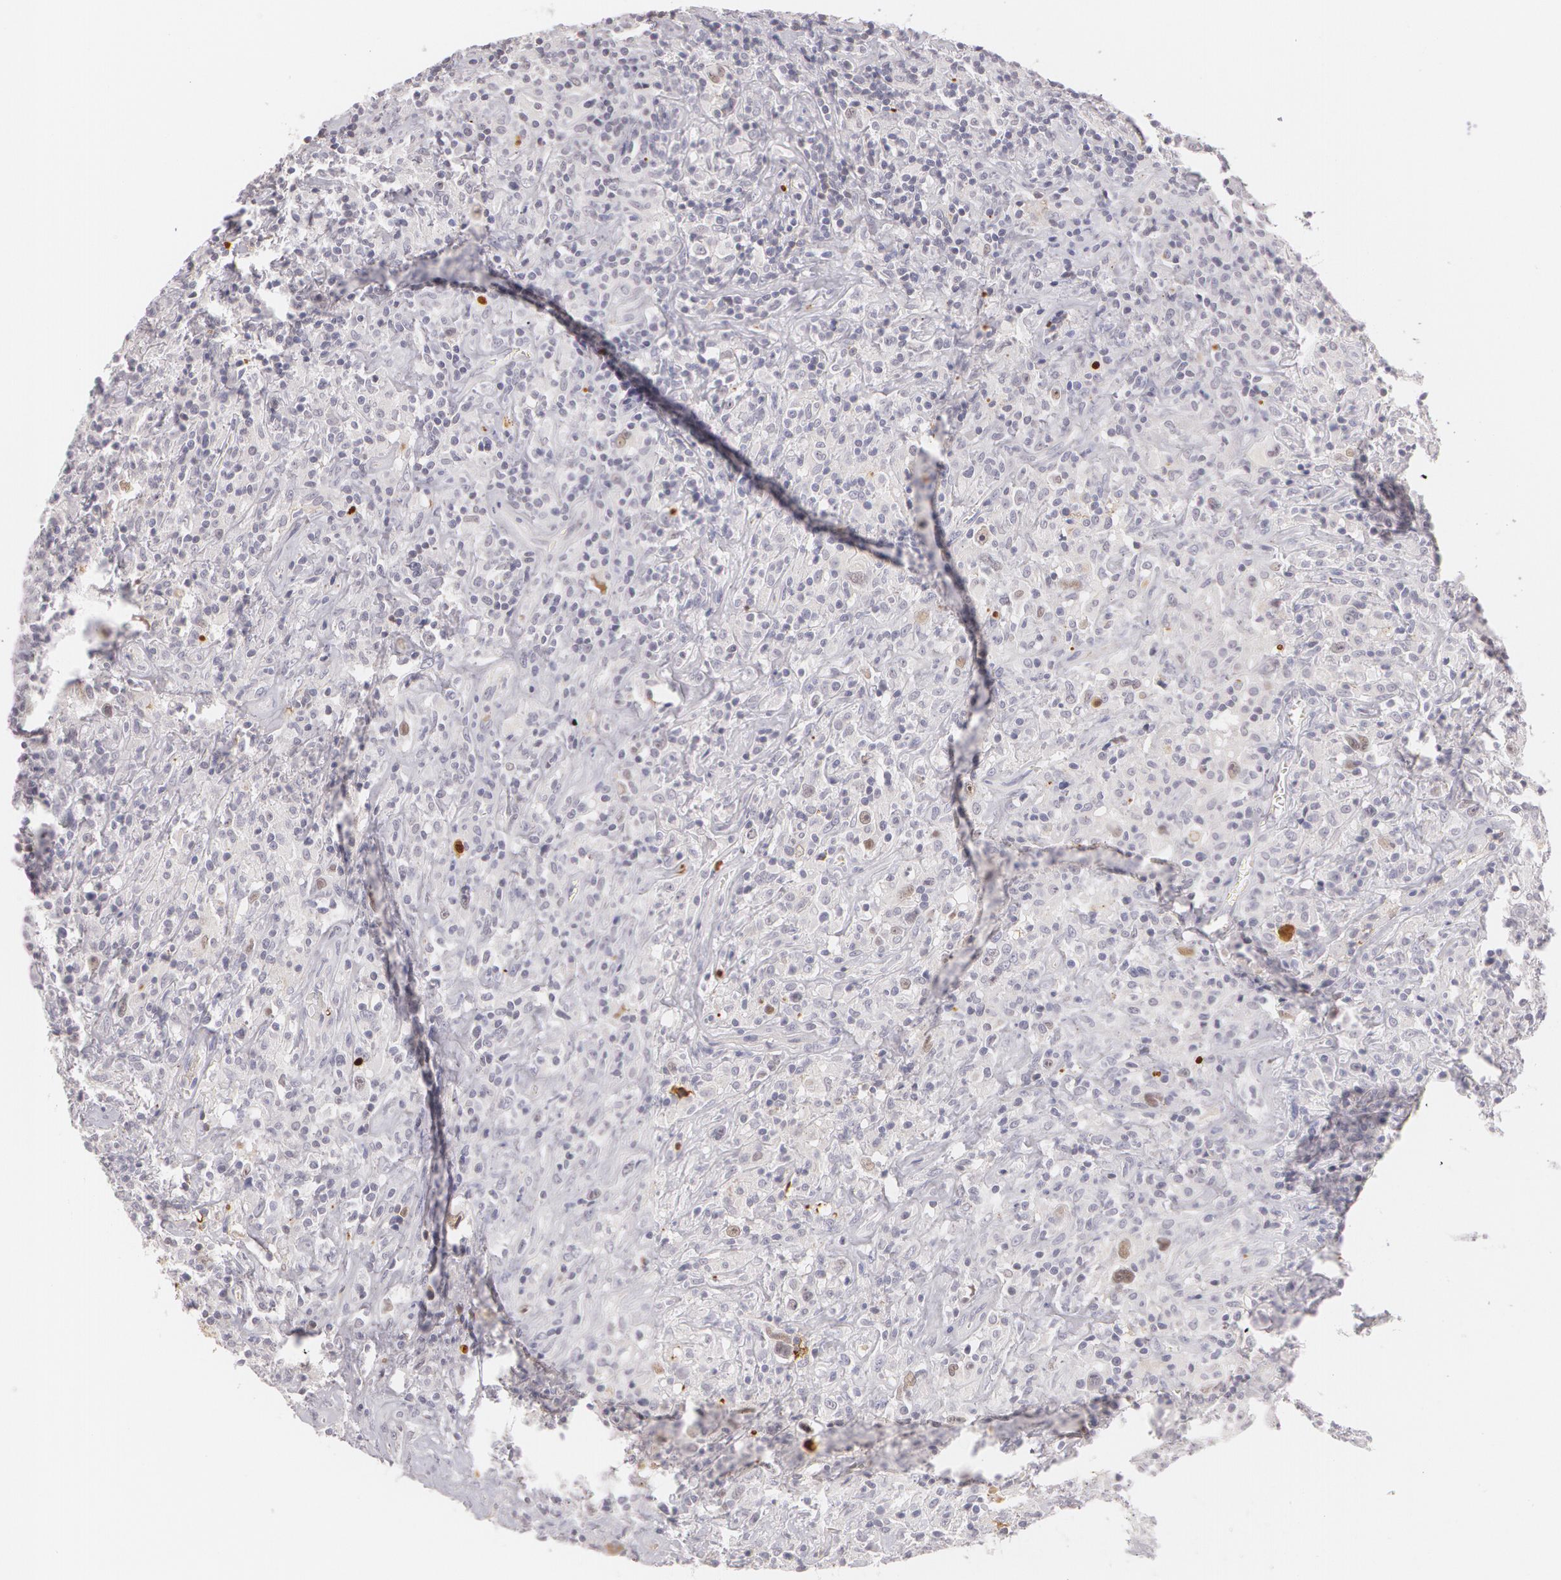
{"staining": {"intensity": "weak", "quantity": "25%-75%", "location": "nuclear"}, "tissue": "lymphoma", "cell_type": "Tumor cells", "image_type": "cancer", "snomed": [{"axis": "morphology", "description": "Hodgkin's disease, NOS"}, {"axis": "topography", "description": "Lymph node"}], "caption": "A high-resolution histopathology image shows immunohistochemistry (IHC) staining of lymphoma, which displays weak nuclear staining in approximately 25%-75% of tumor cells.", "gene": "LBP", "patient": {"sex": "male", "age": 46}}